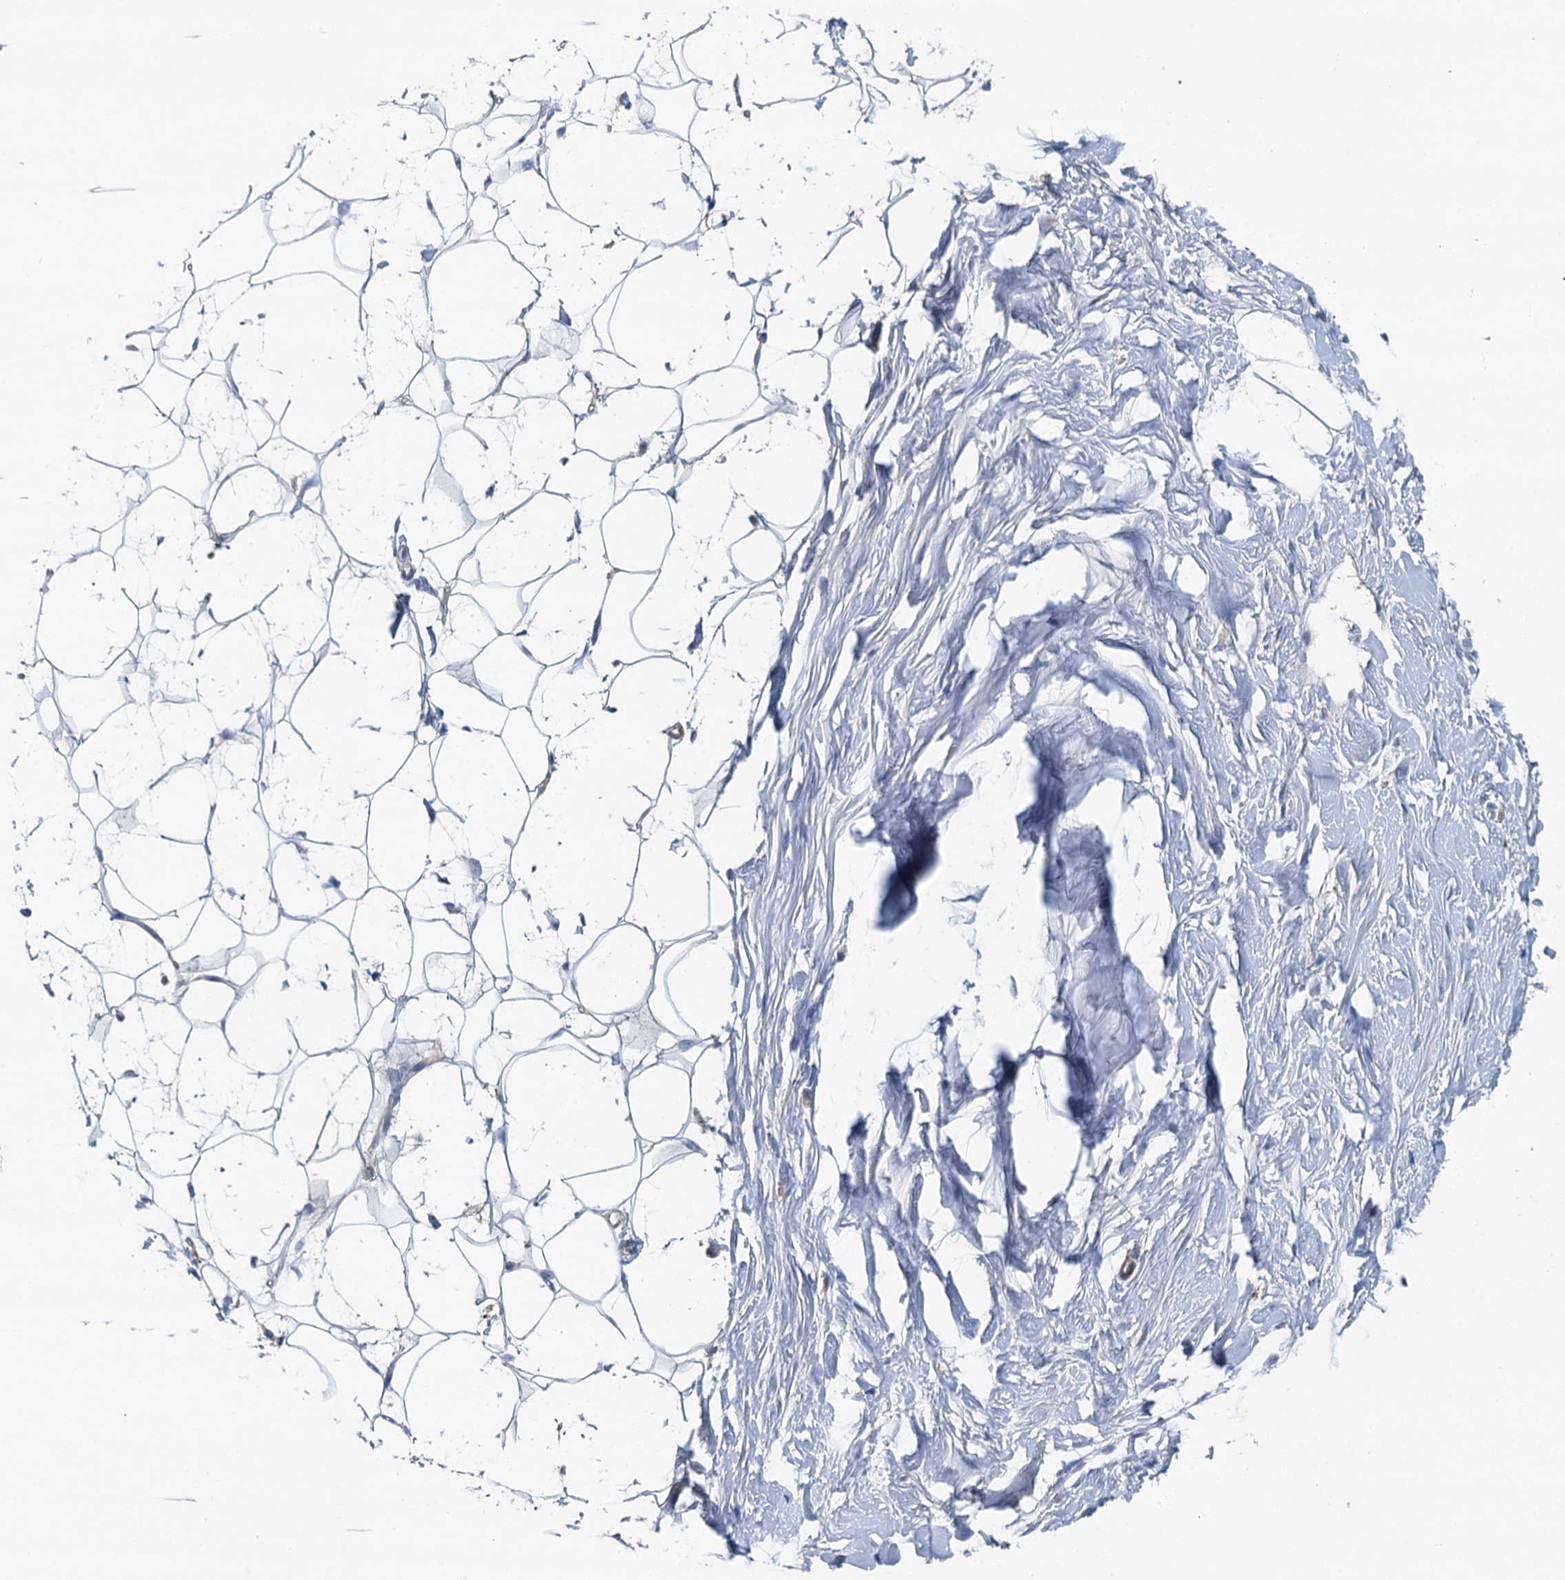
{"staining": {"intensity": "negative", "quantity": "none", "location": "none"}, "tissue": "adipose tissue", "cell_type": "Adipocytes", "image_type": "normal", "snomed": [{"axis": "morphology", "description": "Normal tissue, NOS"}, {"axis": "topography", "description": "Breast"}], "caption": "The immunohistochemistry (IHC) image has no significant staining in adipocytes of adipose tissue.", "gene": "THAP10", "patient": {"sex": "female", "age": 26}}